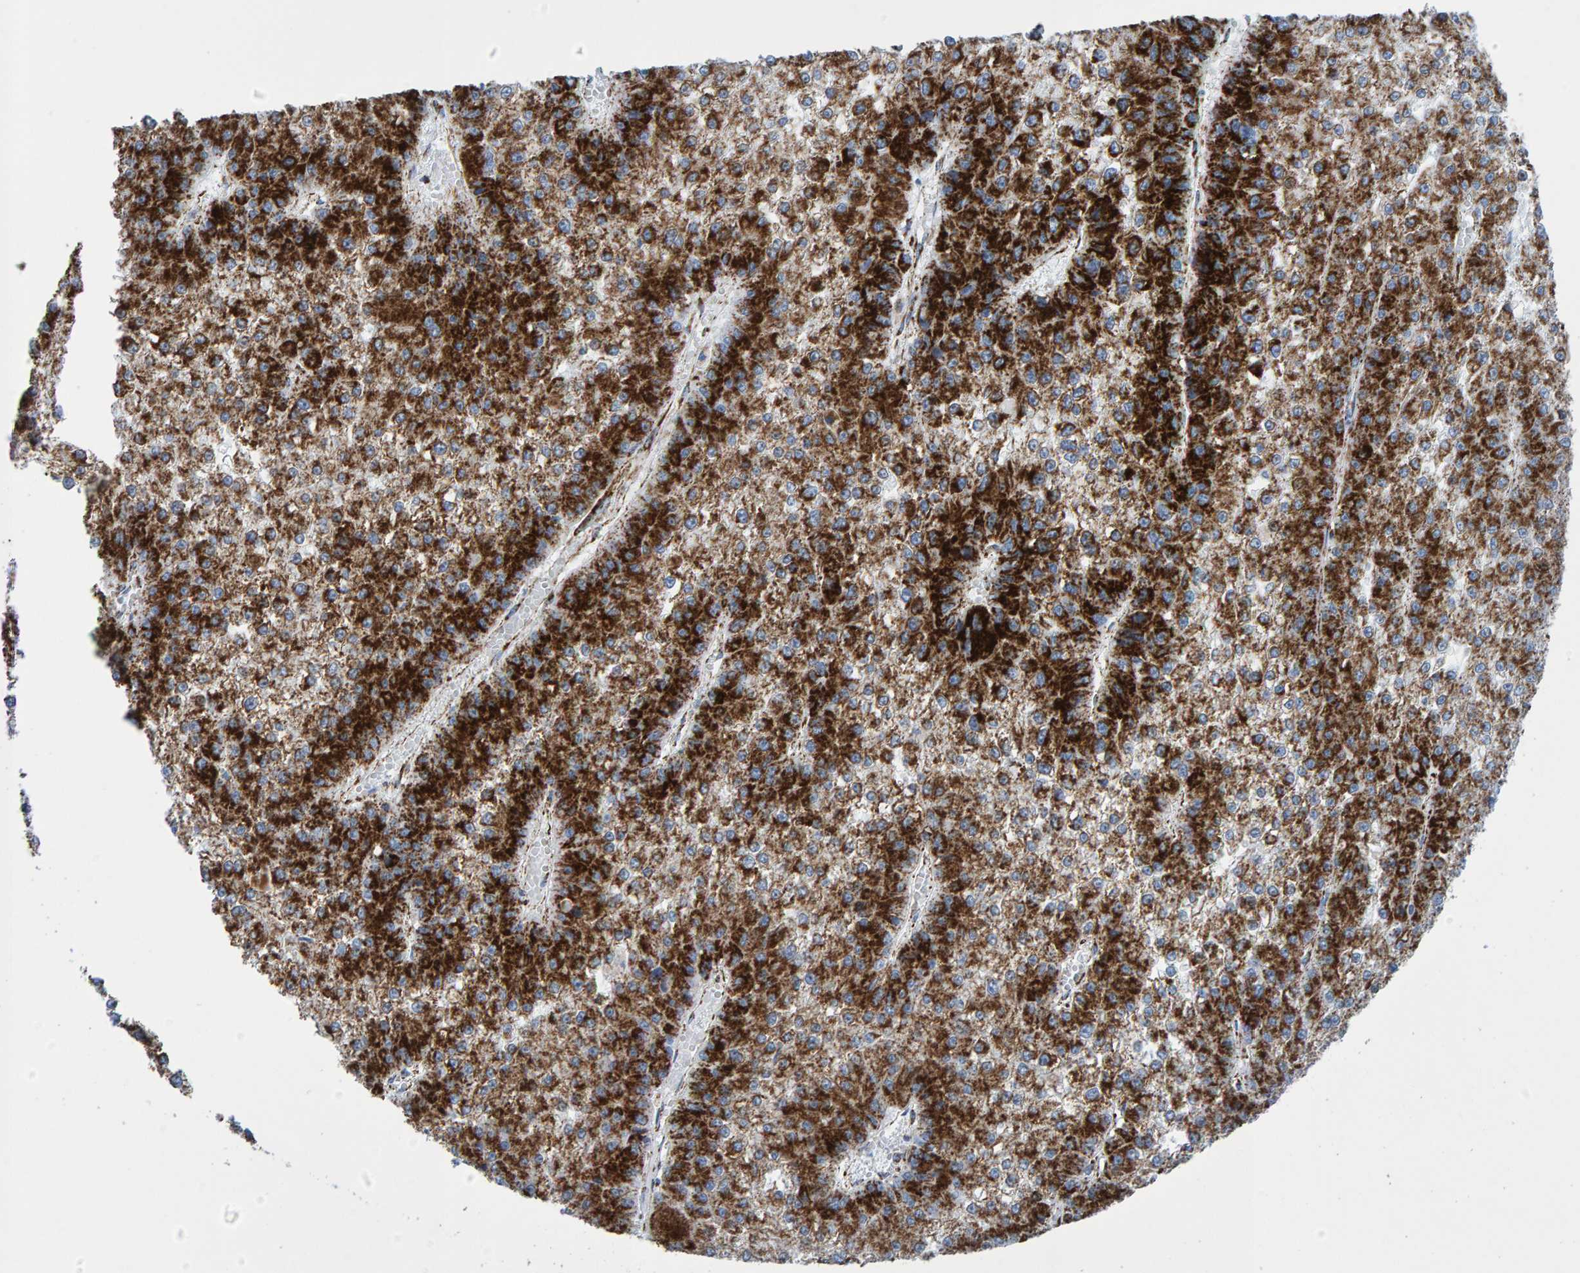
{"staining": {"intensity": "strong", "quantity": ">75%", "location": "cytoplasmic/membranous"}, "tissue": "liver cancer", "cell_type": "Tumor cells", "image_type": "cancer", "snomed": [{"axis": "morphology", "description": "Carcinoma, Hepatocellular, NOS"}, {"axis": "topography", "description": "Liver"}], "caption": "Immunohistochemistry of human hepatocellular carcinoma (liver) shows high levels of strong cytoplasmic/membranous positivity in about >75% of tumor cells.", "gene": "ENSG00000262660", "patient": {"sex": "female", "age": 73}}